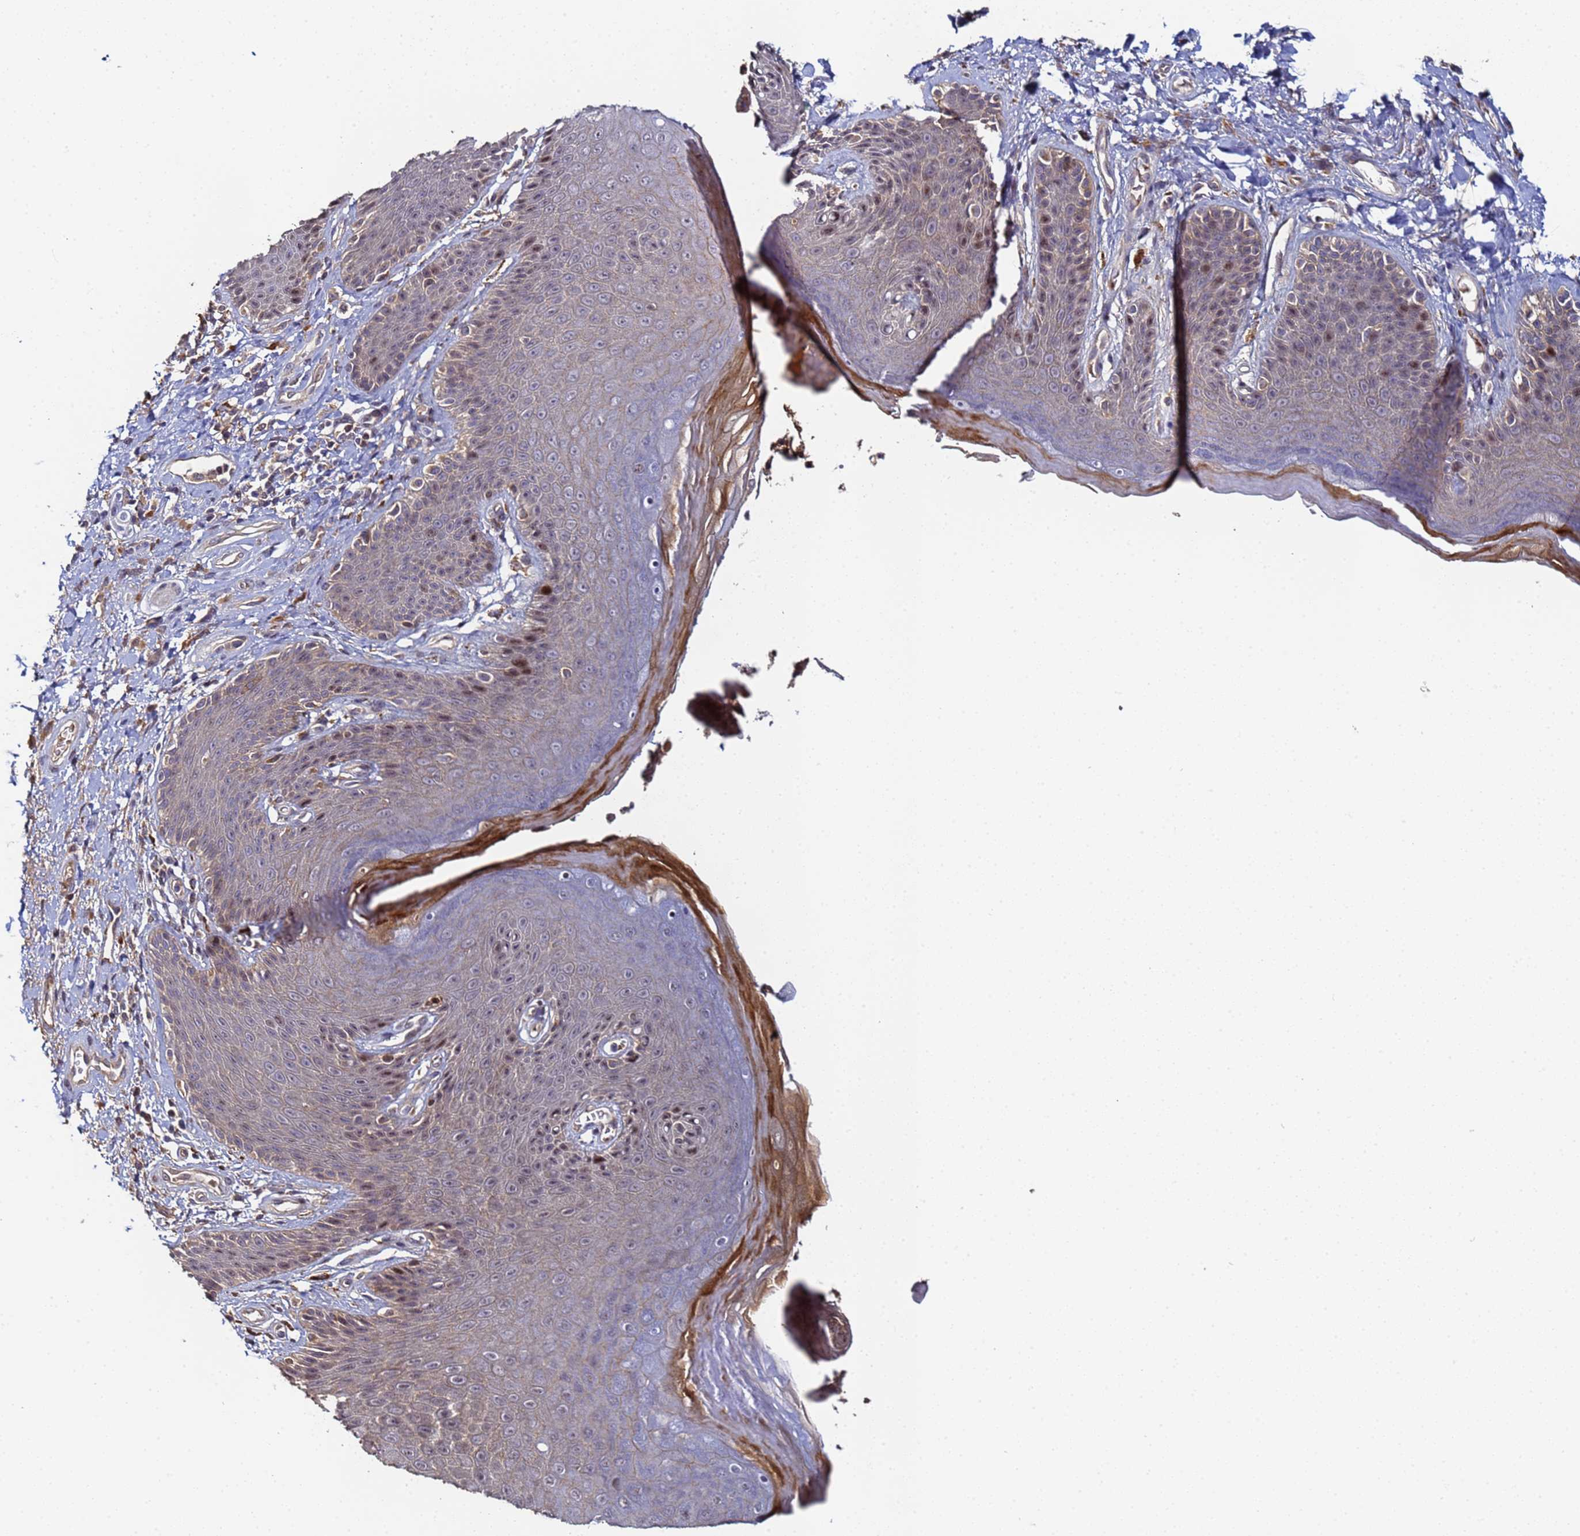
{"staining": {"intensity": "moderate", "quantity": "<25%", "location": "cytoplasmic/membranous,nuclear"}, "tissue": "skin", "cell_type": "Epidermal cells", "image_type": "normal", "snomed": [{"axis": "morphology", "description": "Normal tissue, NOS"}, {"axis": "topography", "description": "Anal"}], "caption": "Unremarkable skin displays moderate cytoplasmic/membranous,nuclear expression in about <25% of epidermal cells, visualized by immunohistochemistry.", "gene": "OSER1", "patient": {"sex": "female", "age": 89}}